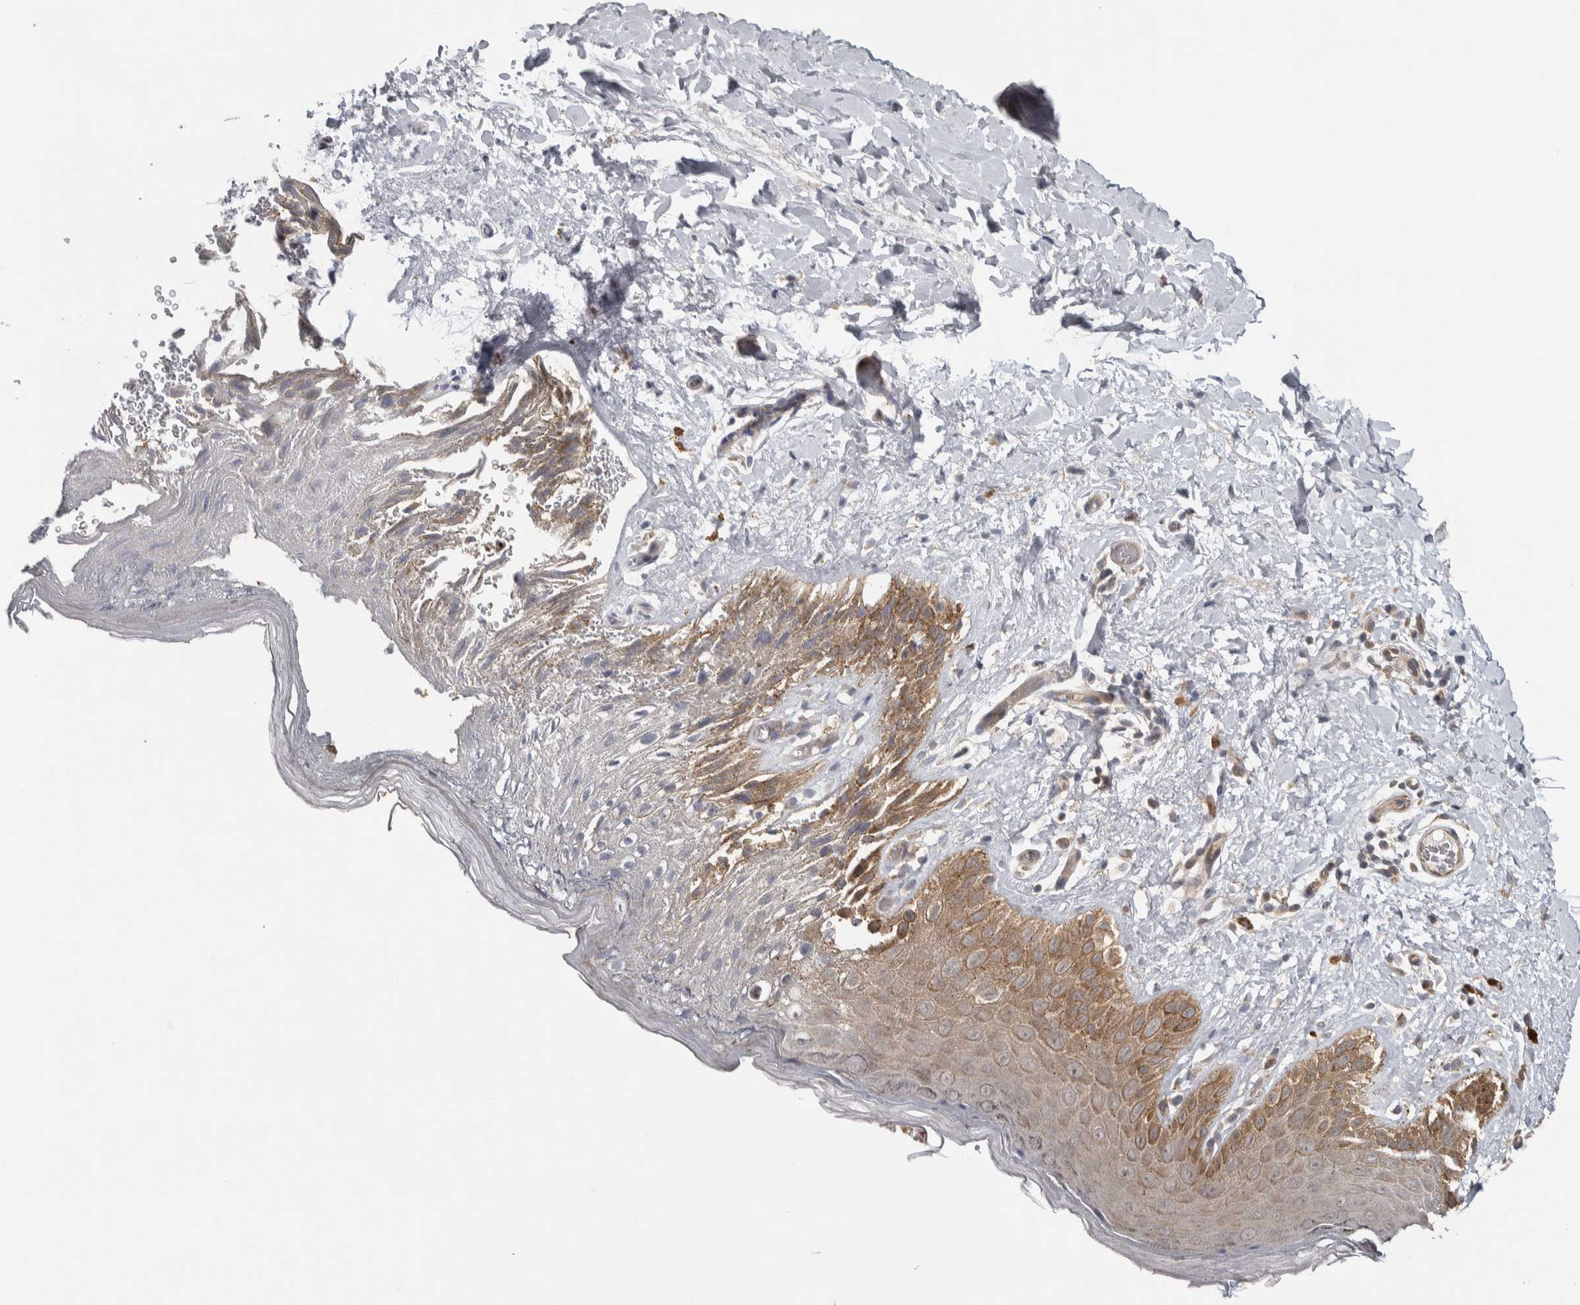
{"staining": {"intensity": "weak", "quantity": "25%-75%", "location": "cytoplasmic/membranous"}, "tissue": "skin", "cell_type": "Epidermal cells", "image_type": "normal", "snomed": [{"axis": "morphology", "description": "Normal tissue, NOS"}, {"axis": "topography", "description": "Anal"}], "caption": "Immunohistochemistry of normal human skin shows low levels of weak cytoplasmic/membranous staining in about 25%-75% of epidermal cells.", "gene": "TBC1D31", "patient": {"sex": "male", "age": 44}}